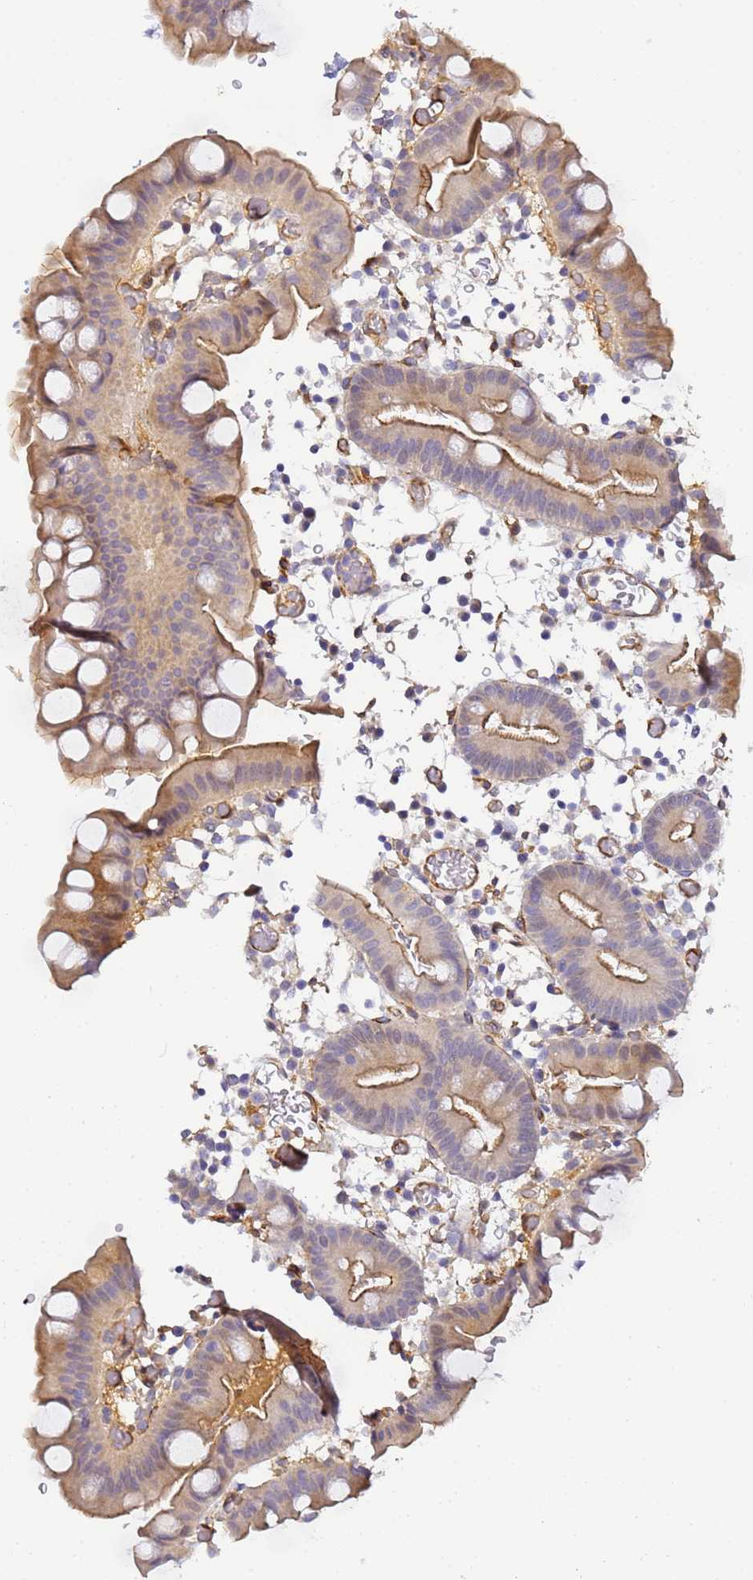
{"staining": {"intensity": "moderate", "quantity": ">75%", "location": "cytoplasmic/membranous"}, "tissue": "small intestine", "cell_type": "Glandular cells", "image_type": "normal", "snomed": [{"axis": "morphology", "description": "Normal tissue, NOS"}, {"axis": "topography", "description": "Stomach, upper"}, {"axis": "topography", "description": "Stomach, lower"}, {"axis": "topography", "description": "Small intestine"}], "caption": "Immunohistochemistry (IHC) (DAB (3,3'-diaminobenzidine)) staining of benign small intestine exhibits moderate cytoplasmic/membranous protein expression in approximately >75% of glandular cells. (DAB = brown stain, brightfield microscopy at high magnification).", "gene": "CFHR1", "patient": {"sex": "male", "age": 68}}